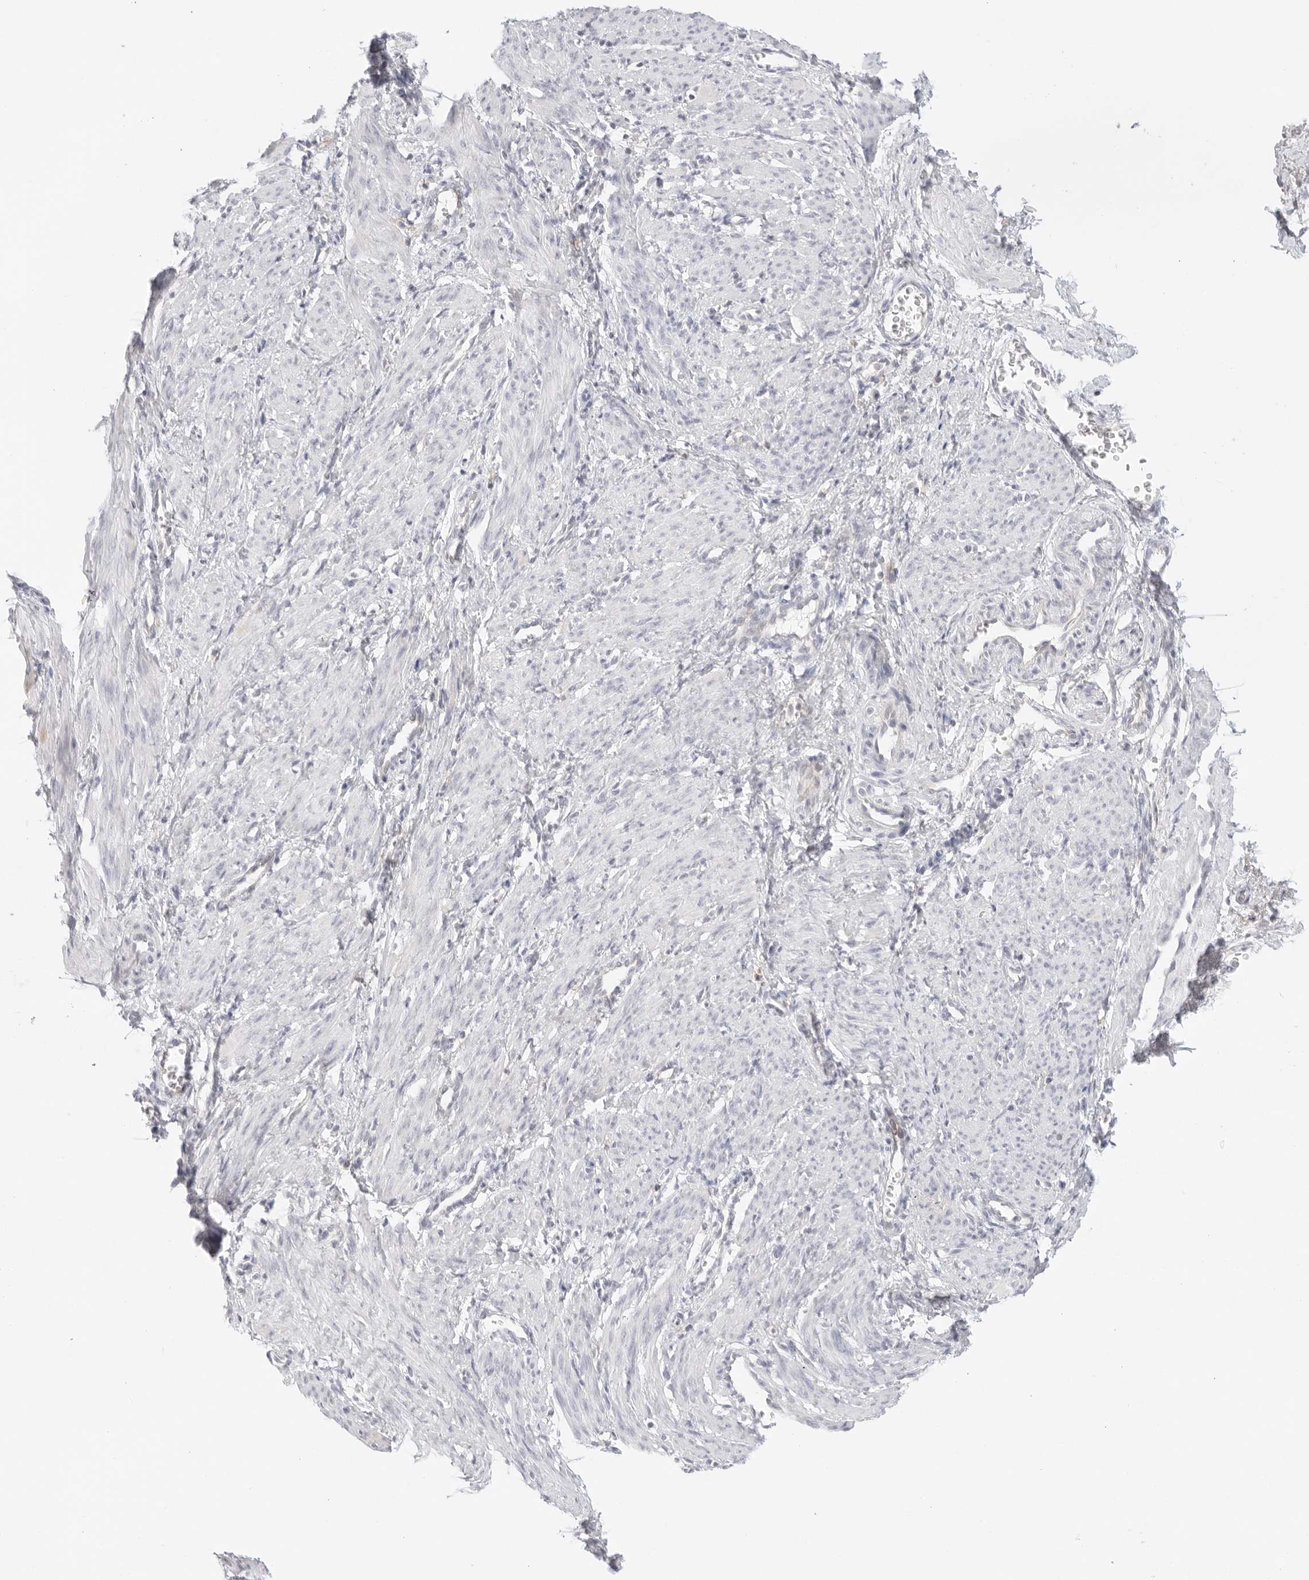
{"staining": {"intensity": "negative", "quantity": "none", "location": "none"}, "tissue": "smooth muscle", "cell_type": "Smooth muscle cells", "image_type": "normal", "snomed": [{"axis": "morphology", "description": "Normal tissue, NOS"}, {"axis": "topography", "description": "Endometrium"}], "caption": "Immunohistochemistry histopathology image of benign smooth muscle: human smooth muscle stained with DAB displays no significant protein positivity in smooth muscle cells.", "gene": "TNFRSF14", "patient": {"sex": "female", "age": 33}}